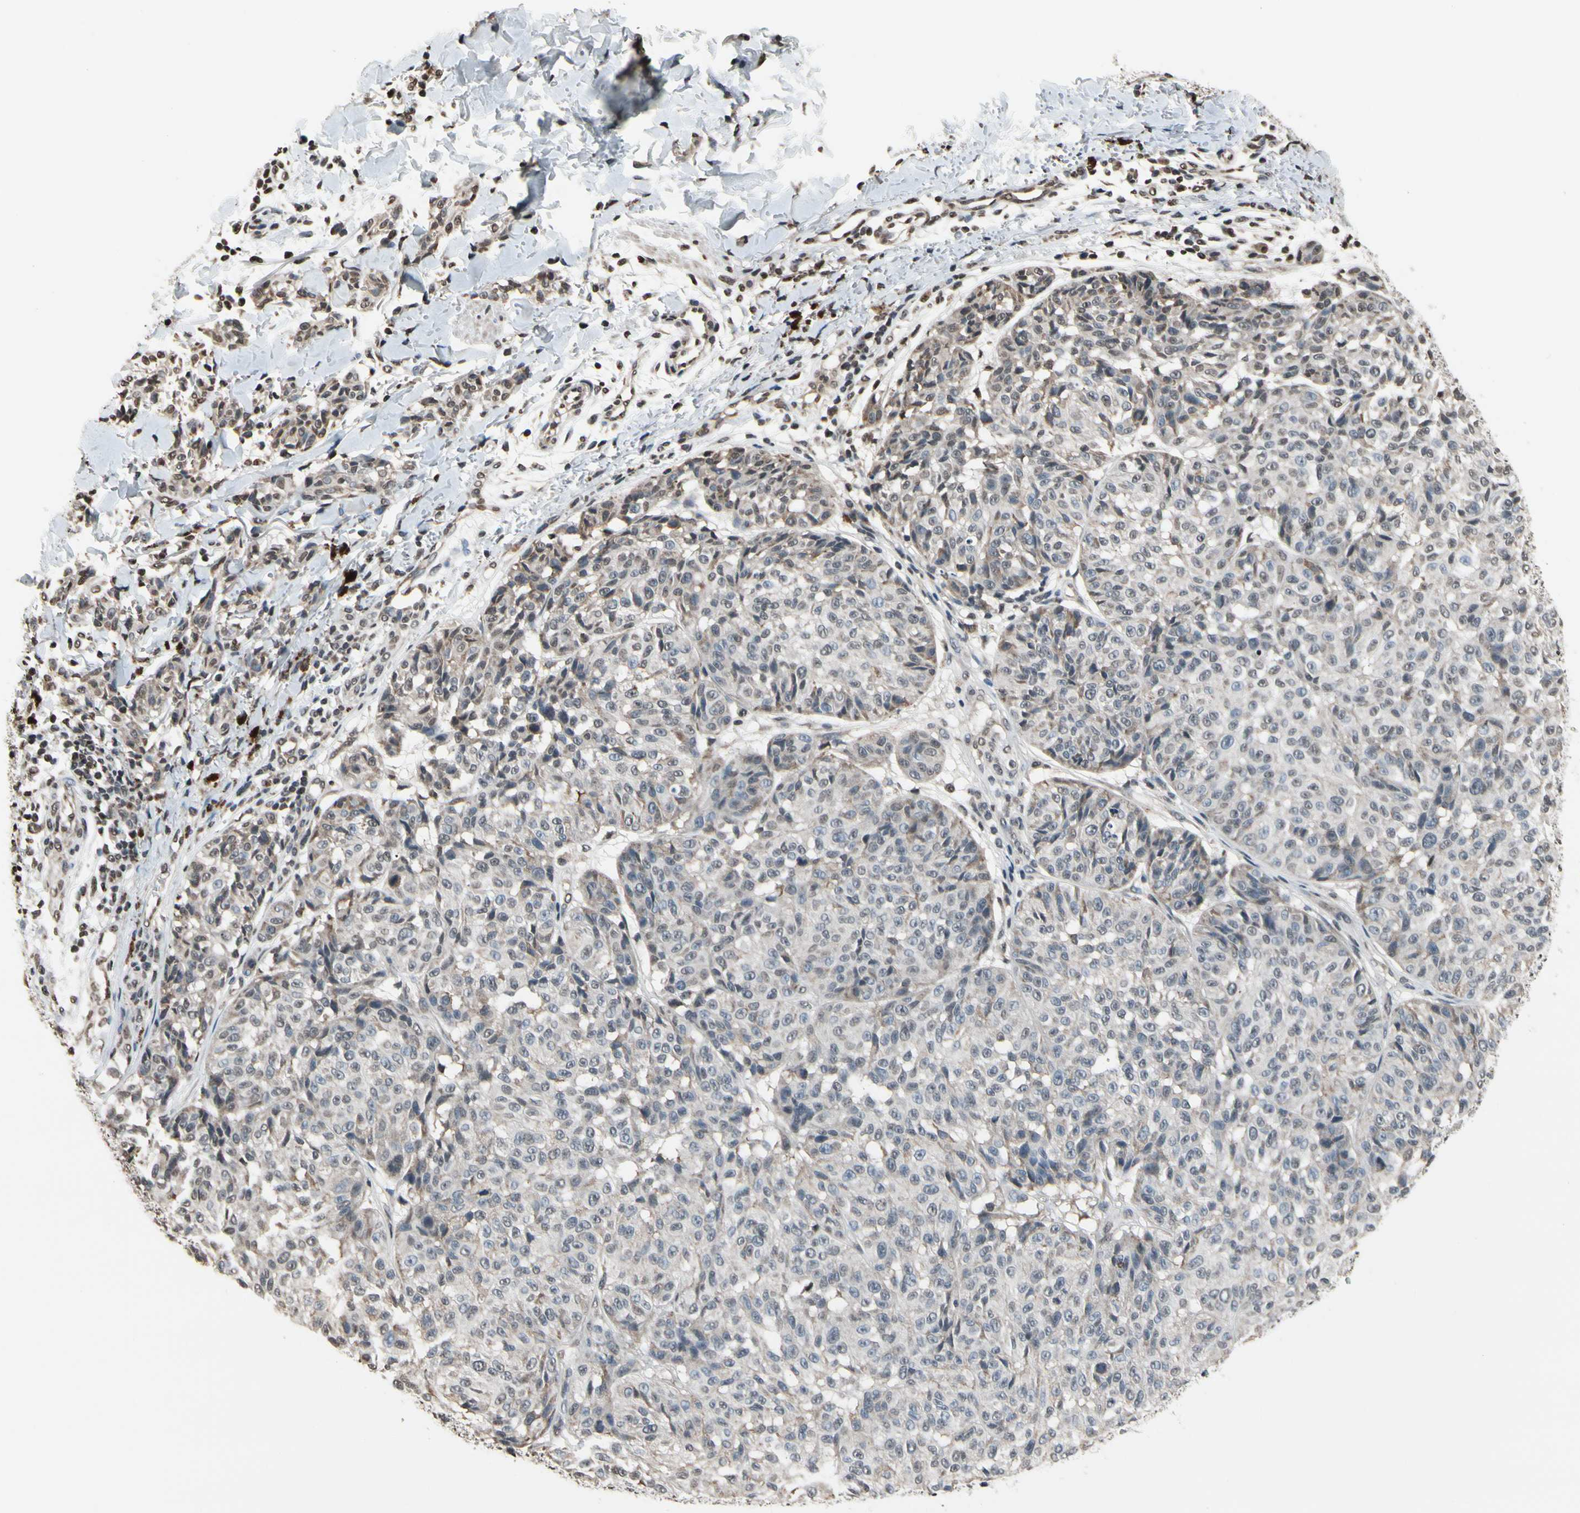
{"staining": {"intensity": "negative", "quantity": "none", "location": "none"}, "tissue": "melanoma", "cell_type": "Tumor cells", "image_type": "cancer", "snomed": [{"axis": "morphology", "description": "Malignant melanoma, NOS"}, {"axis": "topography", "description": "Skin"}], "caption": "Malignant melanoma was stained to show a protein in brown. There is no significant positivity in tumor cells.", "gene": "HIPK2", "patient": {"sex": "female", "age": 46}}